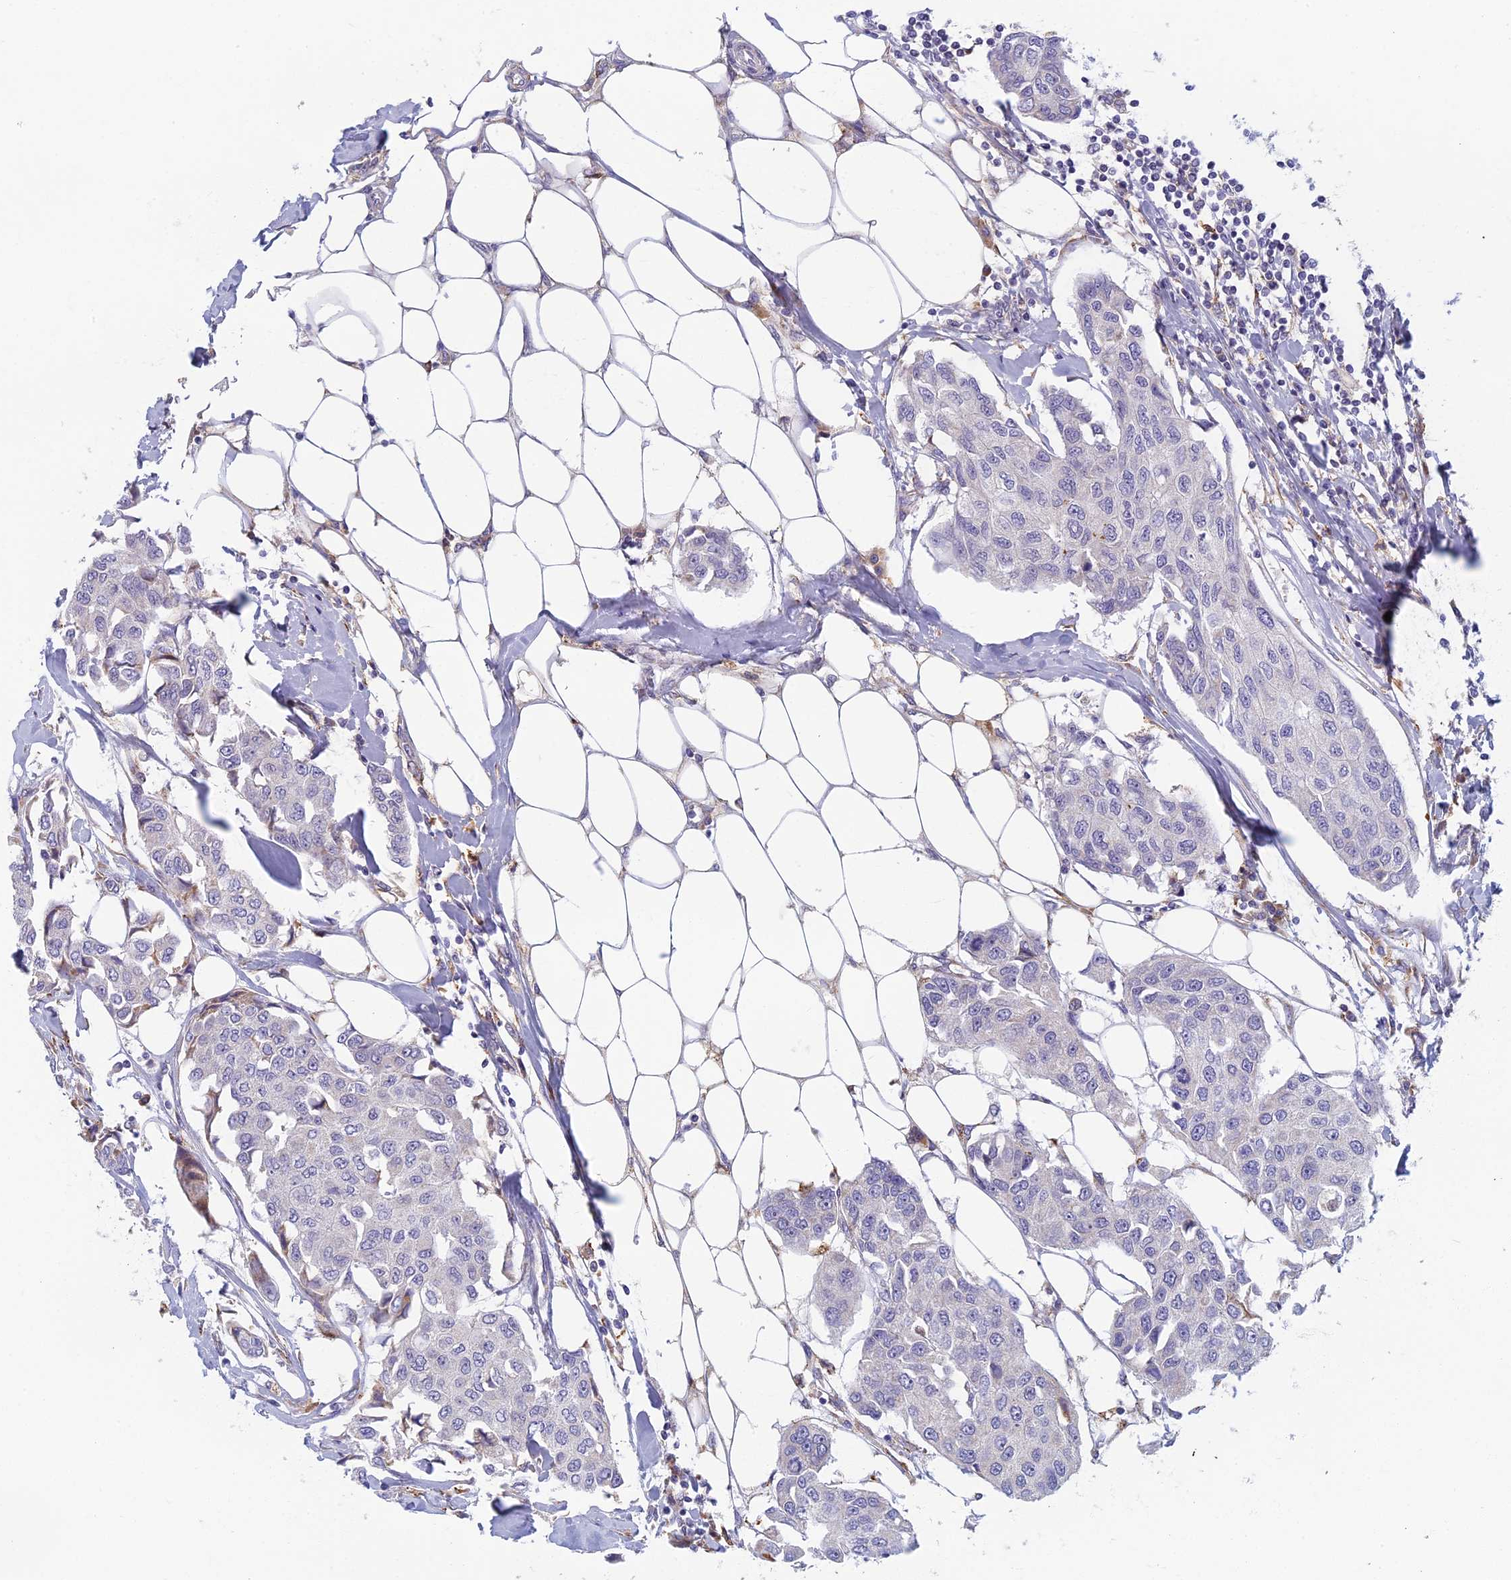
{"staining": {"intensity": "negative", "quantity": "none", "location": "none"}, "tissue": "breast cancer", "cell_type": "Tumor cells", "image_type": "cancer", "snomed": [{"axis": "morphology", "description": "Duct carcinoma"}, {"axis": "topography", "description": "Breast"}], "caption": "Histopathology image shows no protein expression in tumor cells of invasive ductal carcinoma (breast) tissue.", "gene": "DDX51", "patient": {"sex": "female", "age": 80}}